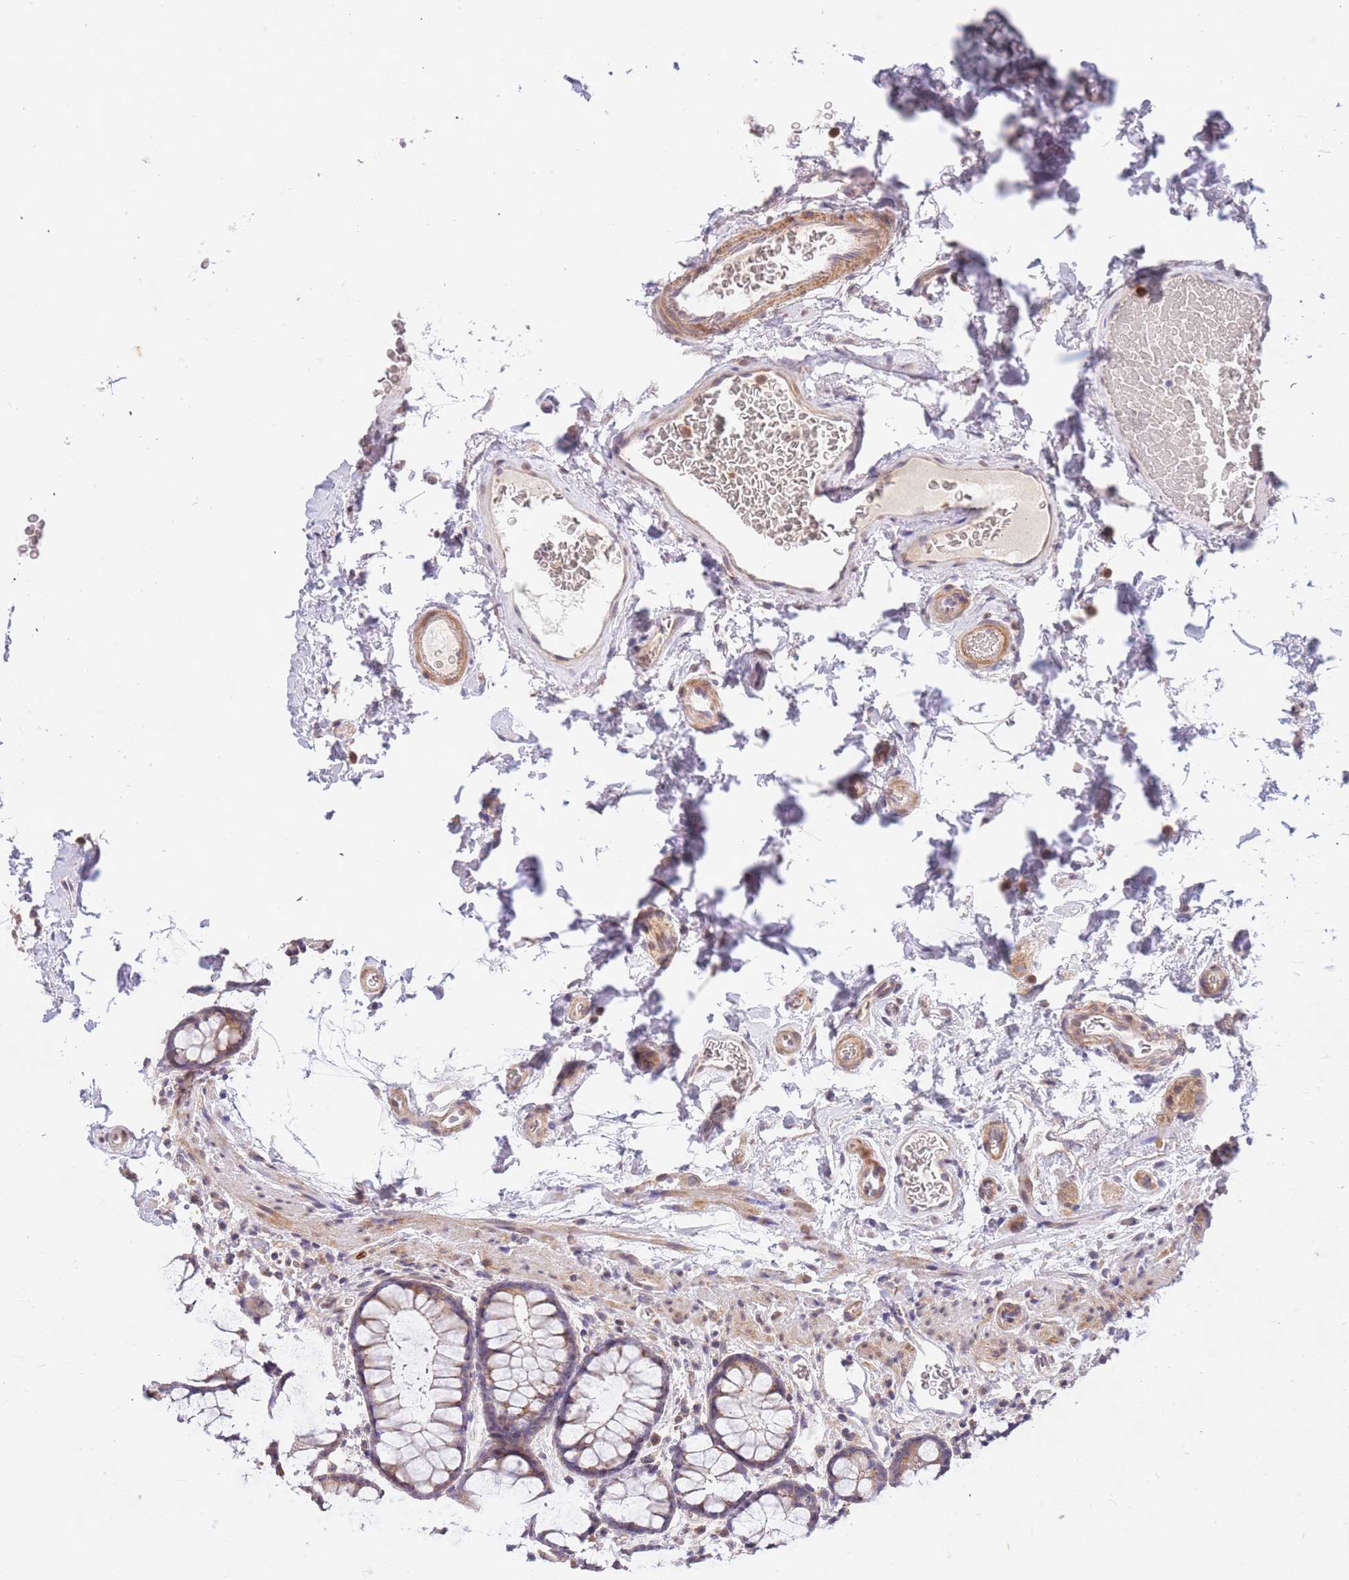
{"staining": {"intensity": "moderate", "quantity": ">75%", "location": "cytoplasmic/membranous"}, "tissue": "colon", "cell_type": "Endothelial cells", "image_type": "normal", "snomed": [{"axis": "morphology", "description": "Normal tissue, NOS"}, {"axis": "topography", "description": "Colon"}], "caption": "Endothelial cells display moderate cytoplasmic/membranous positivity in about >75% of cells in benign colon.", "gene": "SLC16A4", "patient": {"sex": "female", "age": 82}}